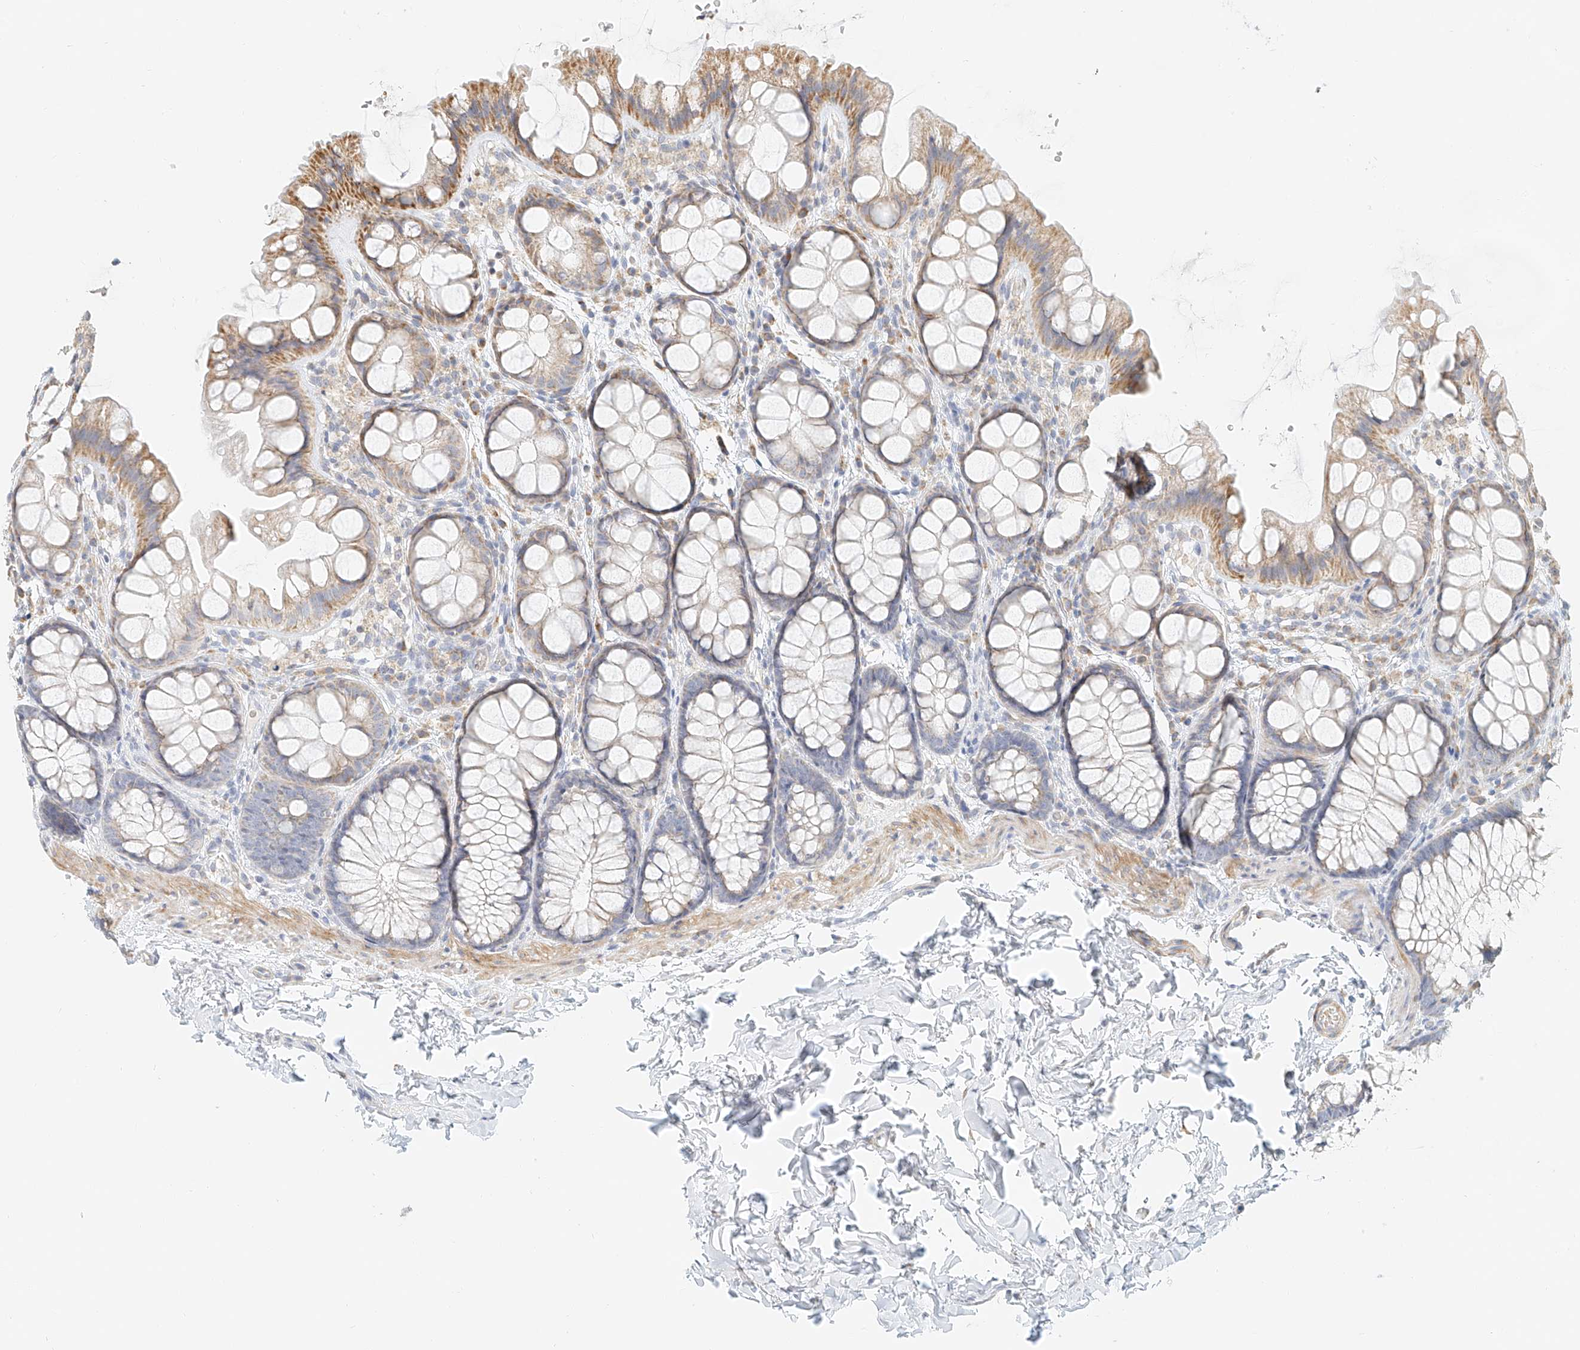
{"staining": {"intensity": "weak", "quantity": "25%-75%", "location": "cytoplasmic/membranous"}, "tissue": "colon", "cell_type": "Endothelial cells", "image_type": "normal", "snomed": [{"axis": "morphology", "description": "Normal tissue, NOS"}, {"axis": "topography", "description": "Colon"}], "caption": "Immunohistochemistry micrograph of unremarkable human colon stained for a protein (brown), which shows low levels of weak cytoplasmic/membranous staining in about 25%-75% of endothelial cells.", "gene": "CXorf58", "patient": {"sex": "male", "age": 47}}